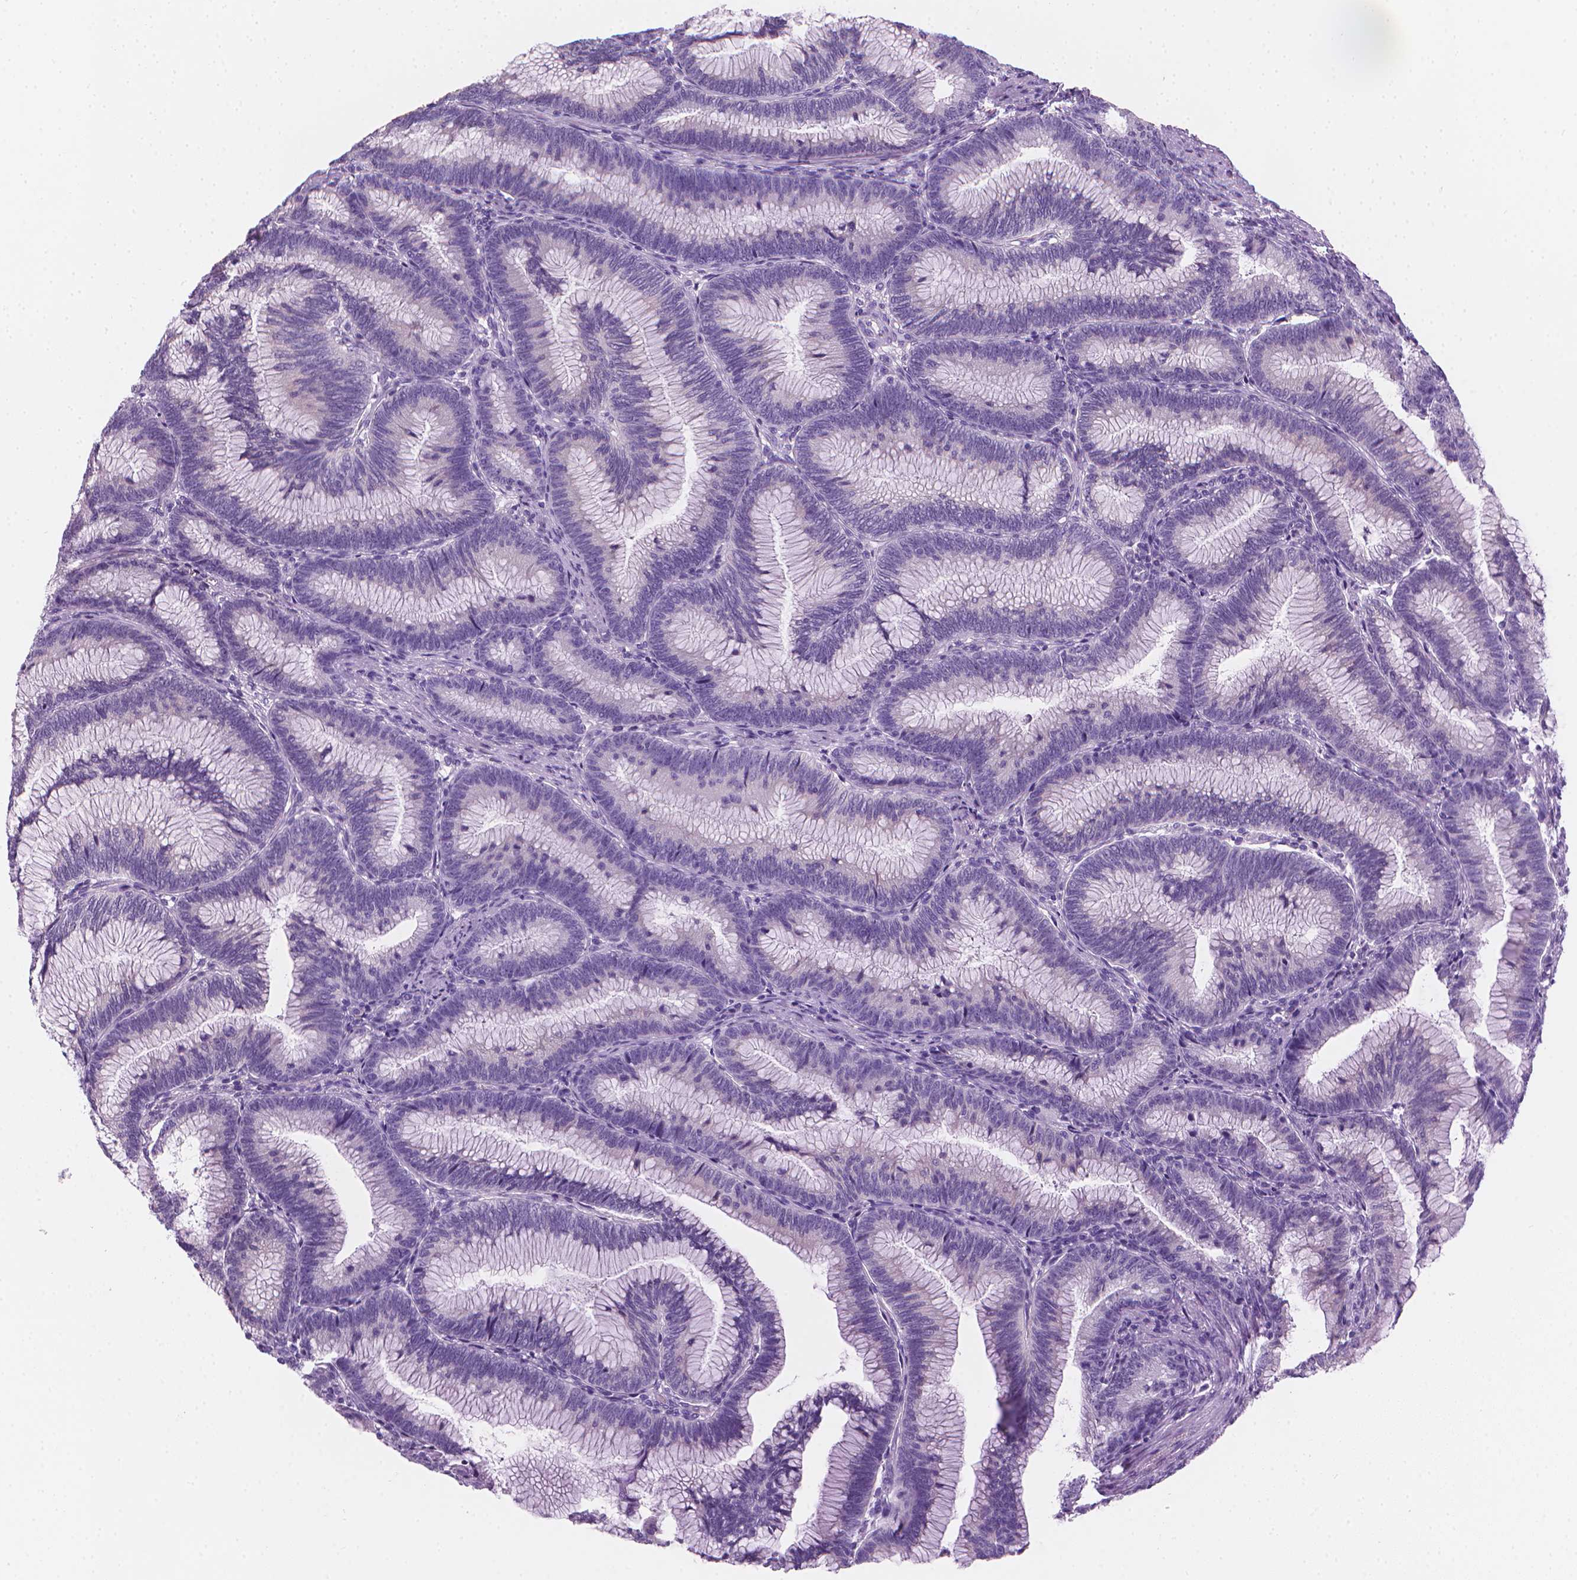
{"staining": {"intensity": "negative", "quantity": "none", "location": "none"}, "tissue": "colorectal cancer", "cell_type": "Tumor cells", "image_type": "cancer", "snomed": [{"axis": "morphology", "description": "Adenocarcinoma, NOS"}, {"axis": "topography", "description": "Colon"}], "caption": "Immunohistochemical staining of colorectal cancer exhibits no significant expression in tumor cells. The staining was performed using DAB to visualize the protein expression in brown, while the nuclei were stained in blue with hematoxylin (Magnification: 20x).", "gene": "TTC29", "patient": {"sex": "female", "age": 78}}